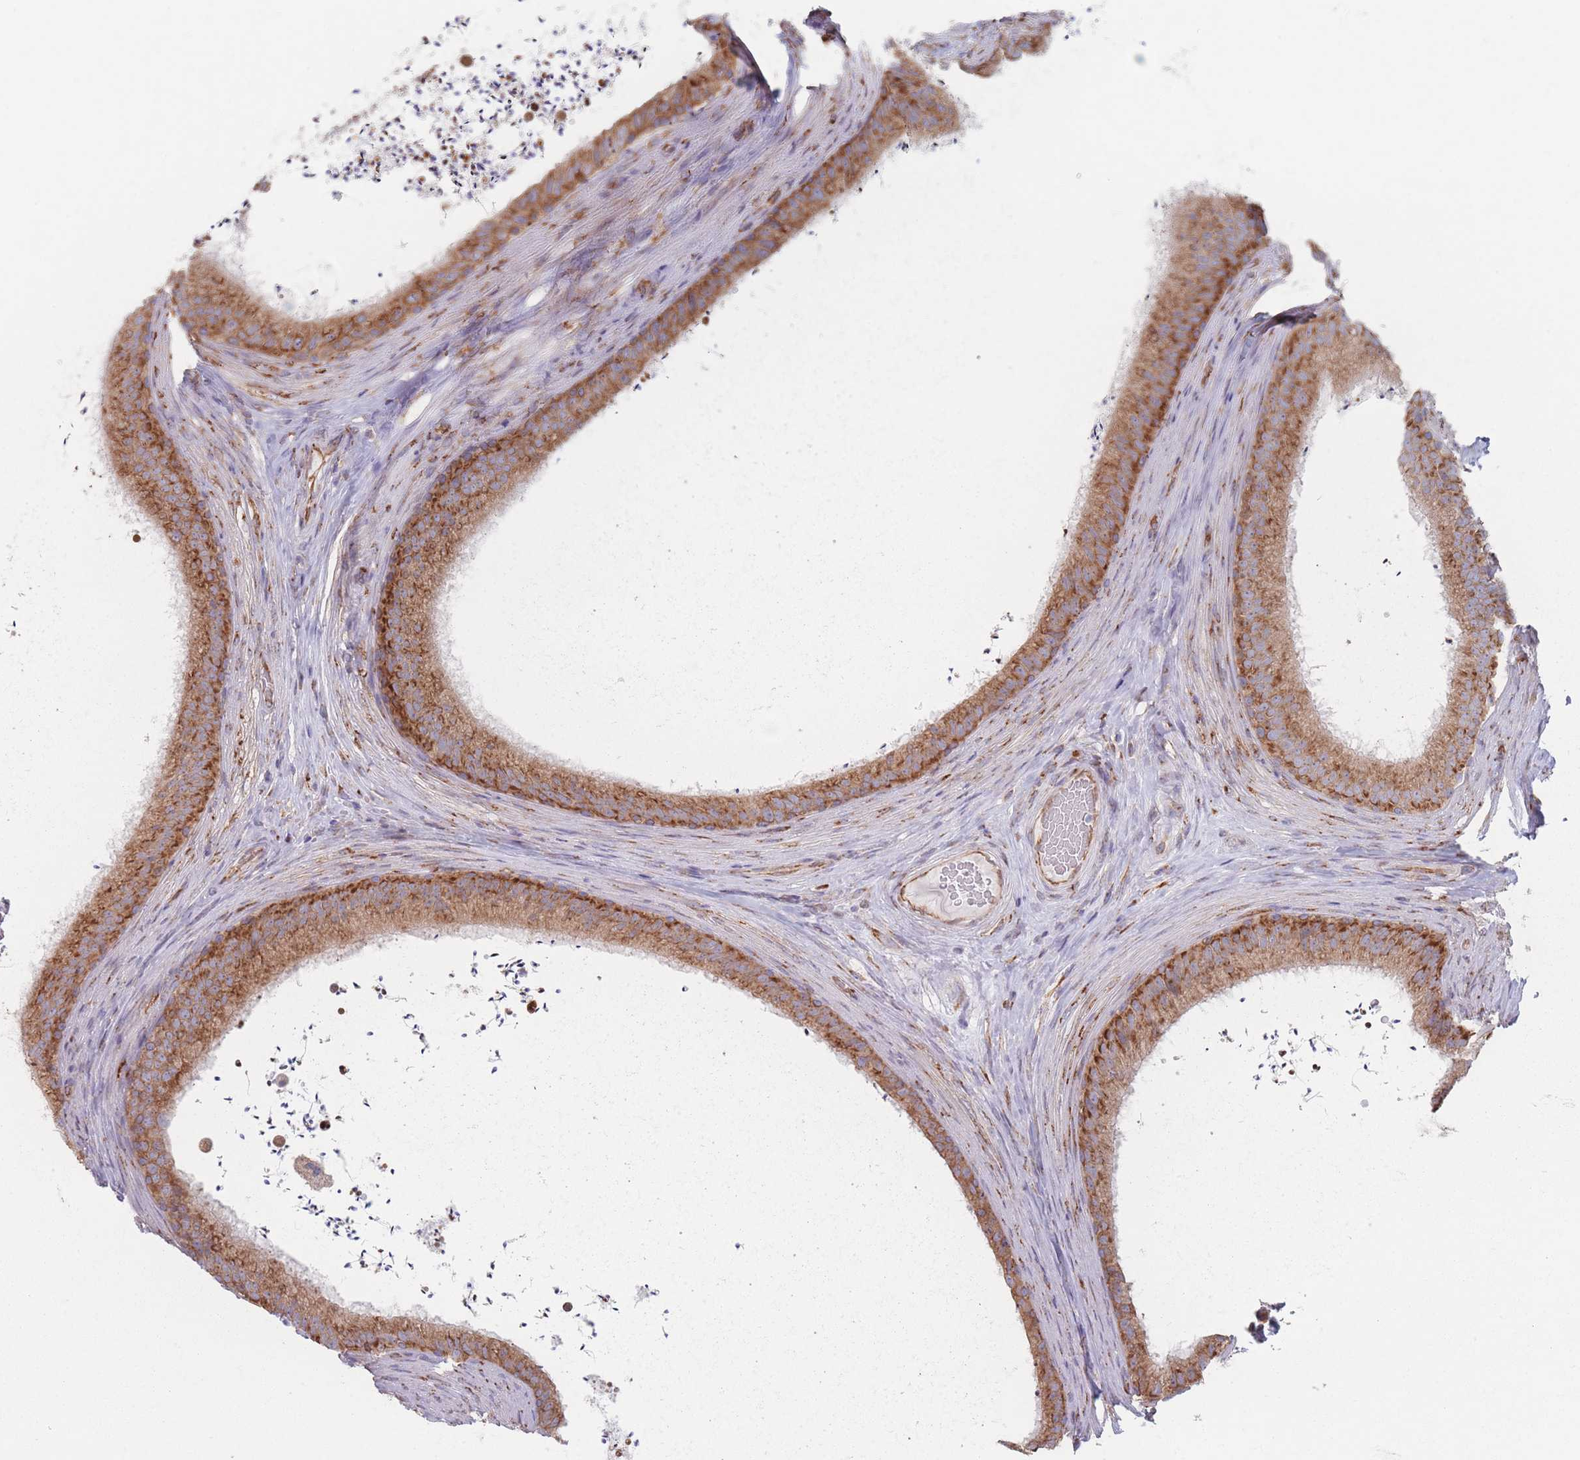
{"staining": {"intensity": "moderate", "quantity": ">75%", "location": "cytoplasmic/membranous"}, "tissue": "epididymis", "cell_type": "Glandular cells", "image_type": "normal", "snomed": [{"axis": "morphology", "description": "Normal tissue, NOS"}, {"axis": "topography", "description": "Testis"}, {"axis": "topography", "description": "Epididymis"}], "caption": "Immunohistochemical staining of benign epididymis reveals >75% levels of moderate cytoplasmic/membranous protein staining in approximately >75% of glandular cells. (DAB IHC with brightfield microscopy, high magnification).", "gene": "EEF1B2", "patient": {"sex": "male", "age": 41}}